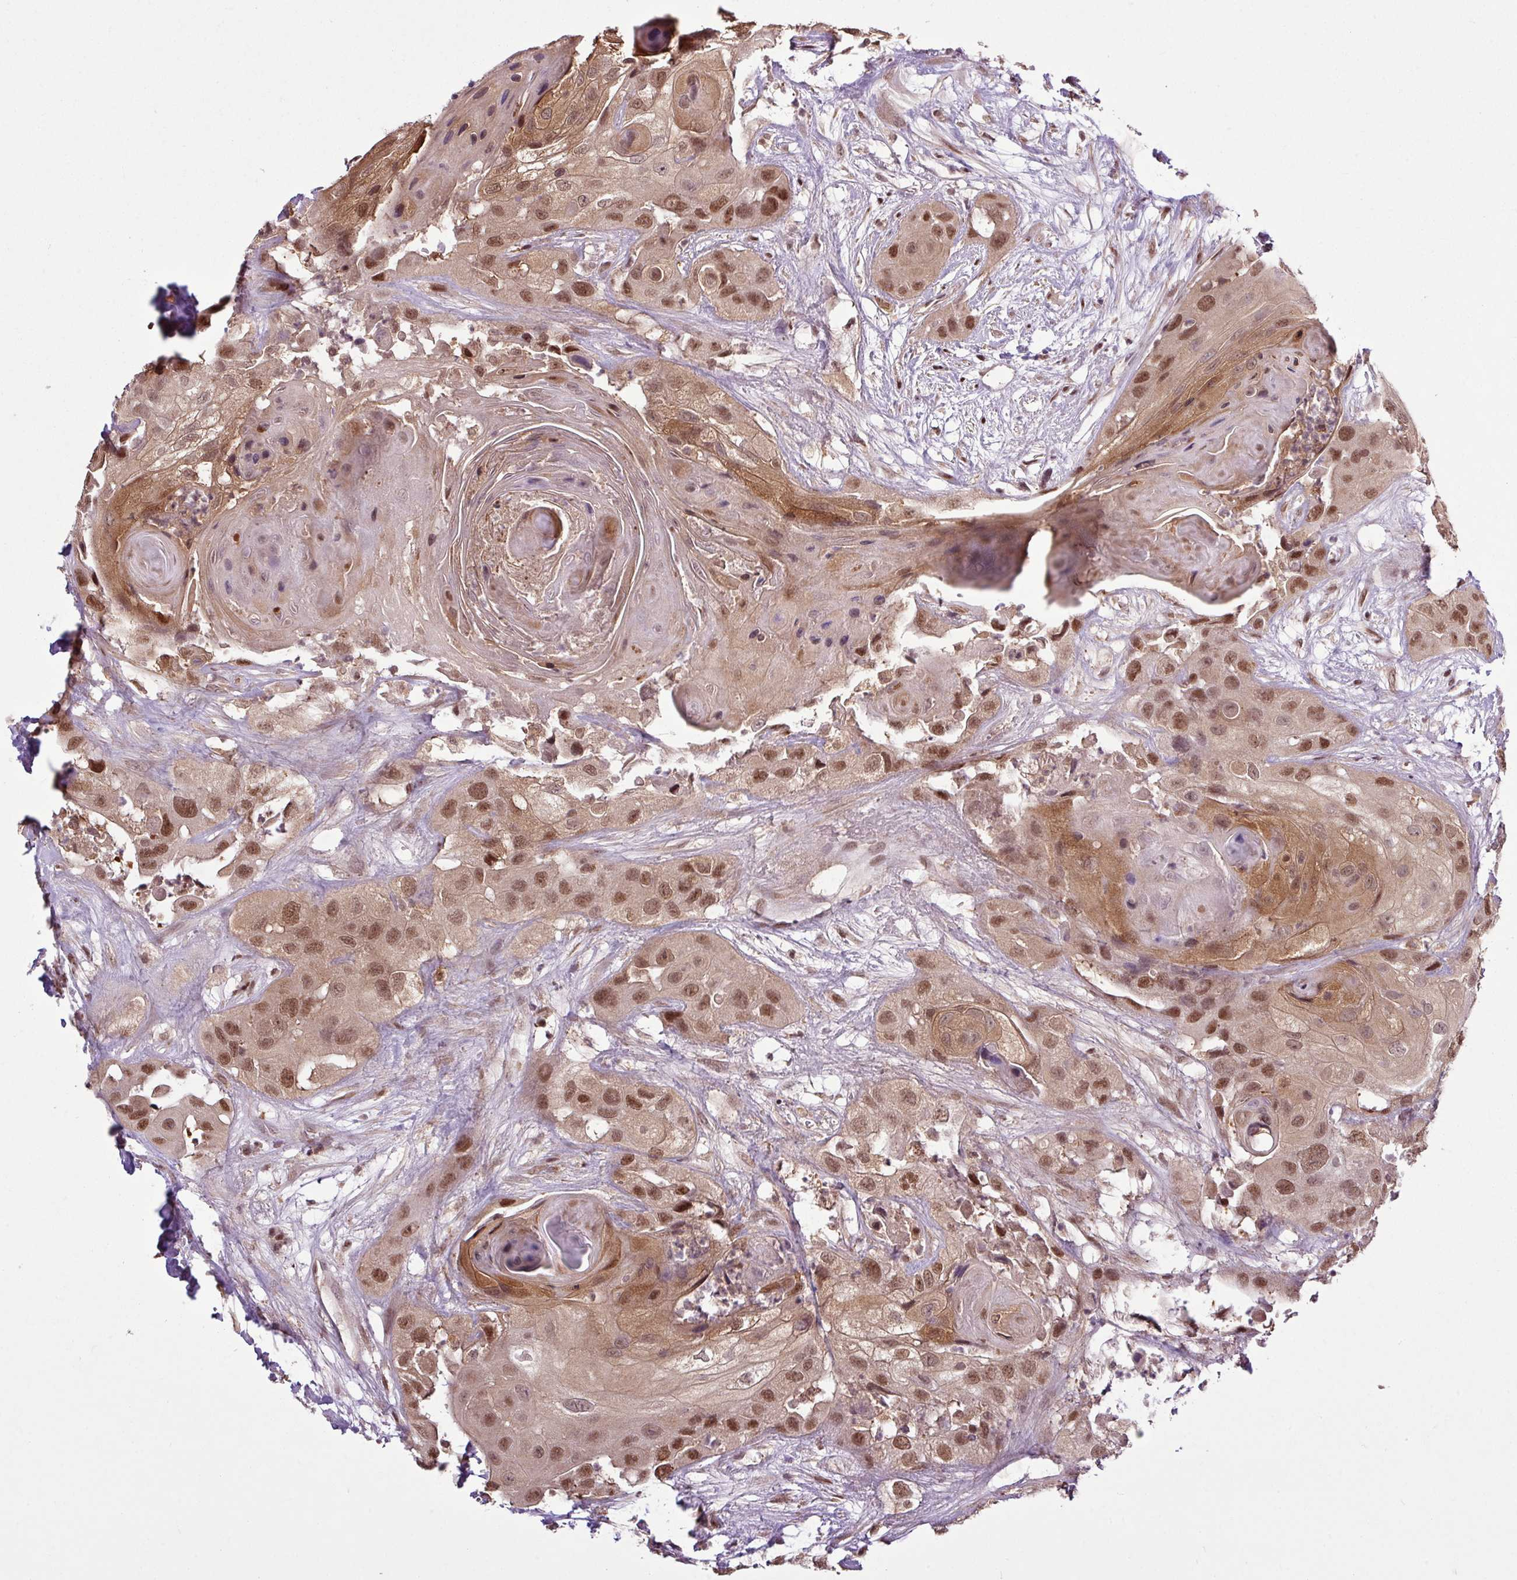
{"staining": {"intensity": "moderate", "quantity": ">75%", "location": "nuclear"}, "tissue": "head and neck cancer", "cell_type": "Tumor cells", "image_type": "cancer", "snomed": [{"axis": "morphology", "description": "Squamous cell carcinoma, NOS"}, {"axis": "topography", "description": "Head-Neck"}], "caption": "Human head and neck cancer (squamous cell carcinoma) stained with a brown dye exhibits moderate nuclear positive staining in approximately >75% of tumor cells.", "gene": "ITPKC", "patient": {"sex": "male", "age": 83}}